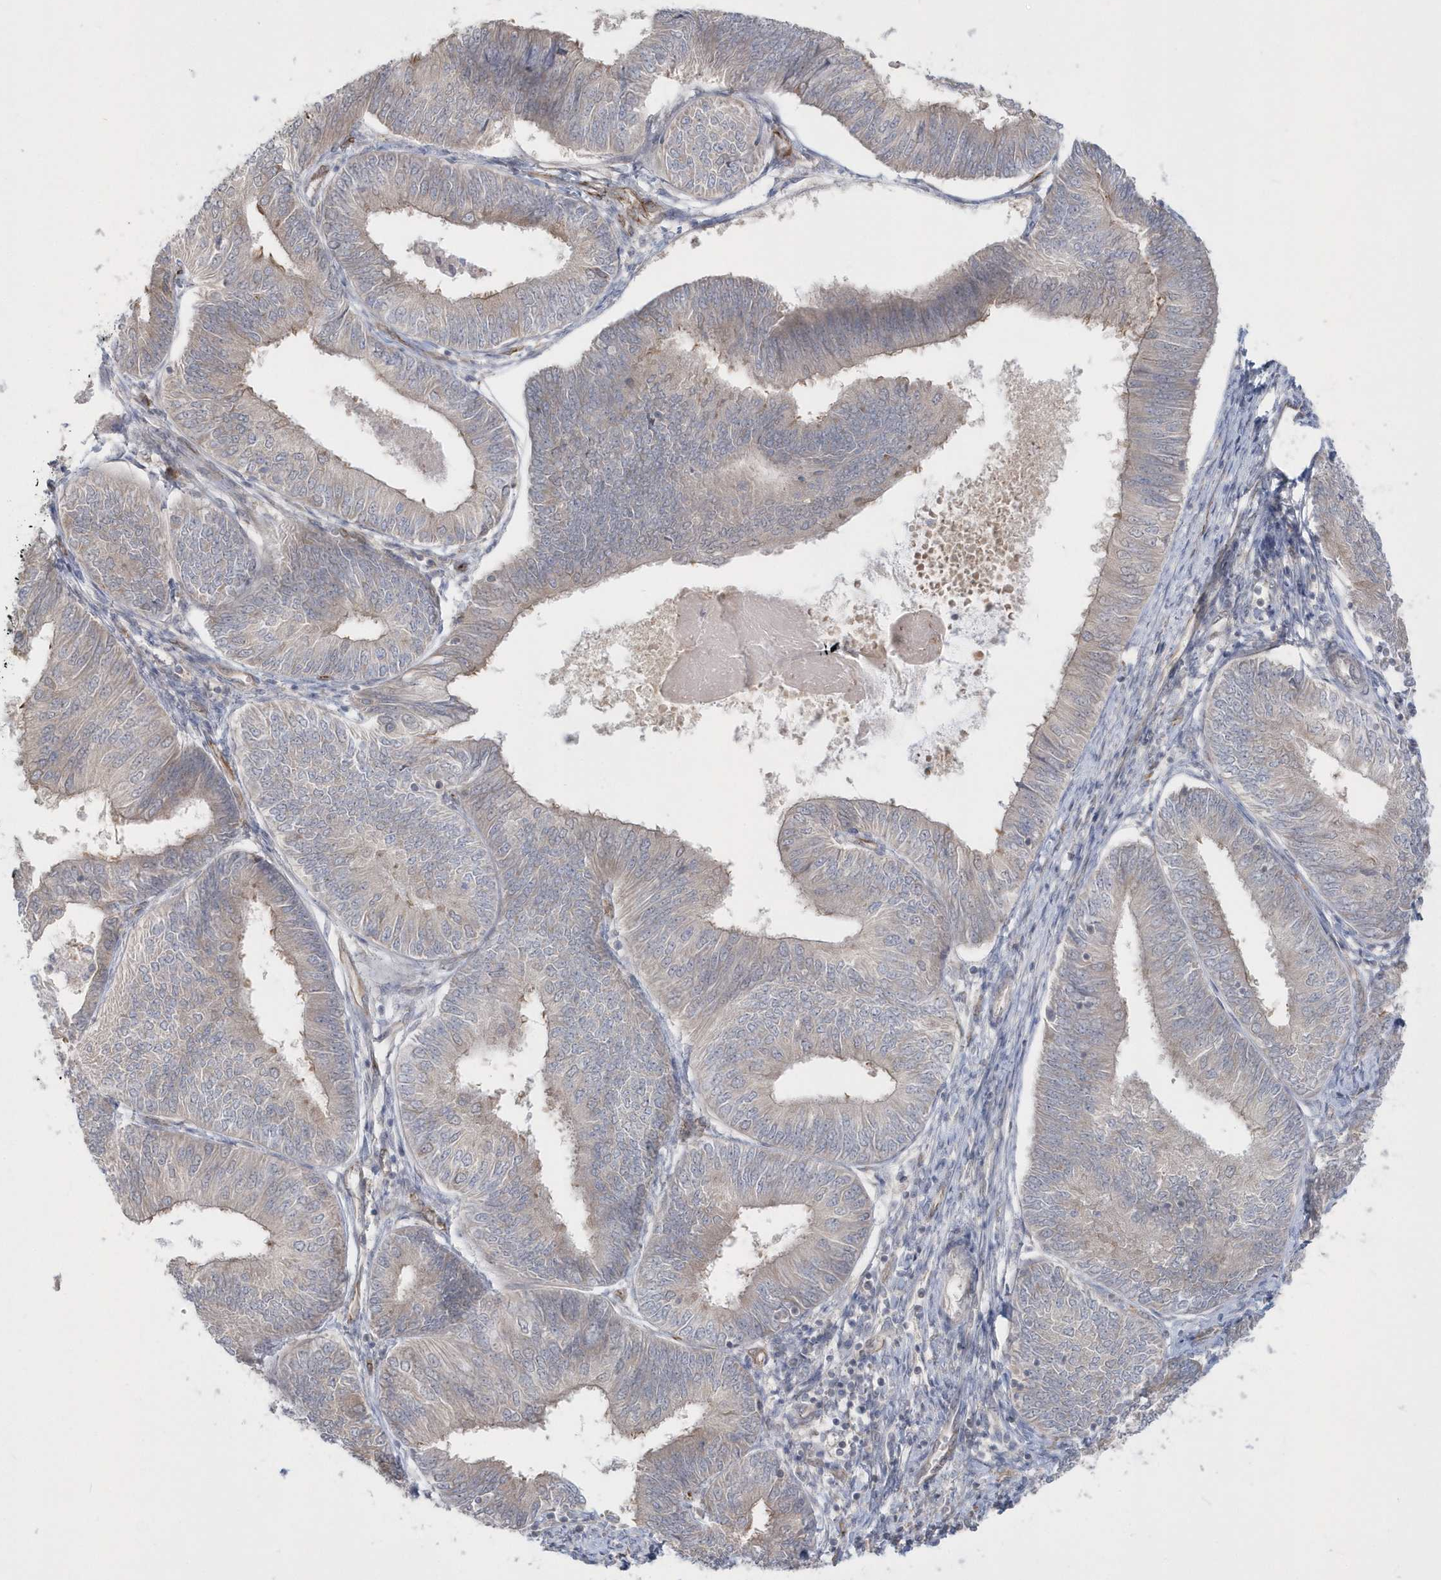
{"staining": {"intensity": "negative", "quantity": "none", "location": "none"}, "tissue": "endometrial cancer", "cell_type": "Tumor cells", "image_type": "cancer", "snomed": [{"axis": "morphology", "description": "Adenocarcinoma, NOS"}, {"axis": "topography", "description": "Endometrium"}], "caption": "Immunohistochemistry photomicrograph of adenocarcinoma (endometrial) stained for a protein (brown), which exhibits no expression in tumor cells.", "gene": "DHX57", "patient": {"sex": "female", "age": 58}}